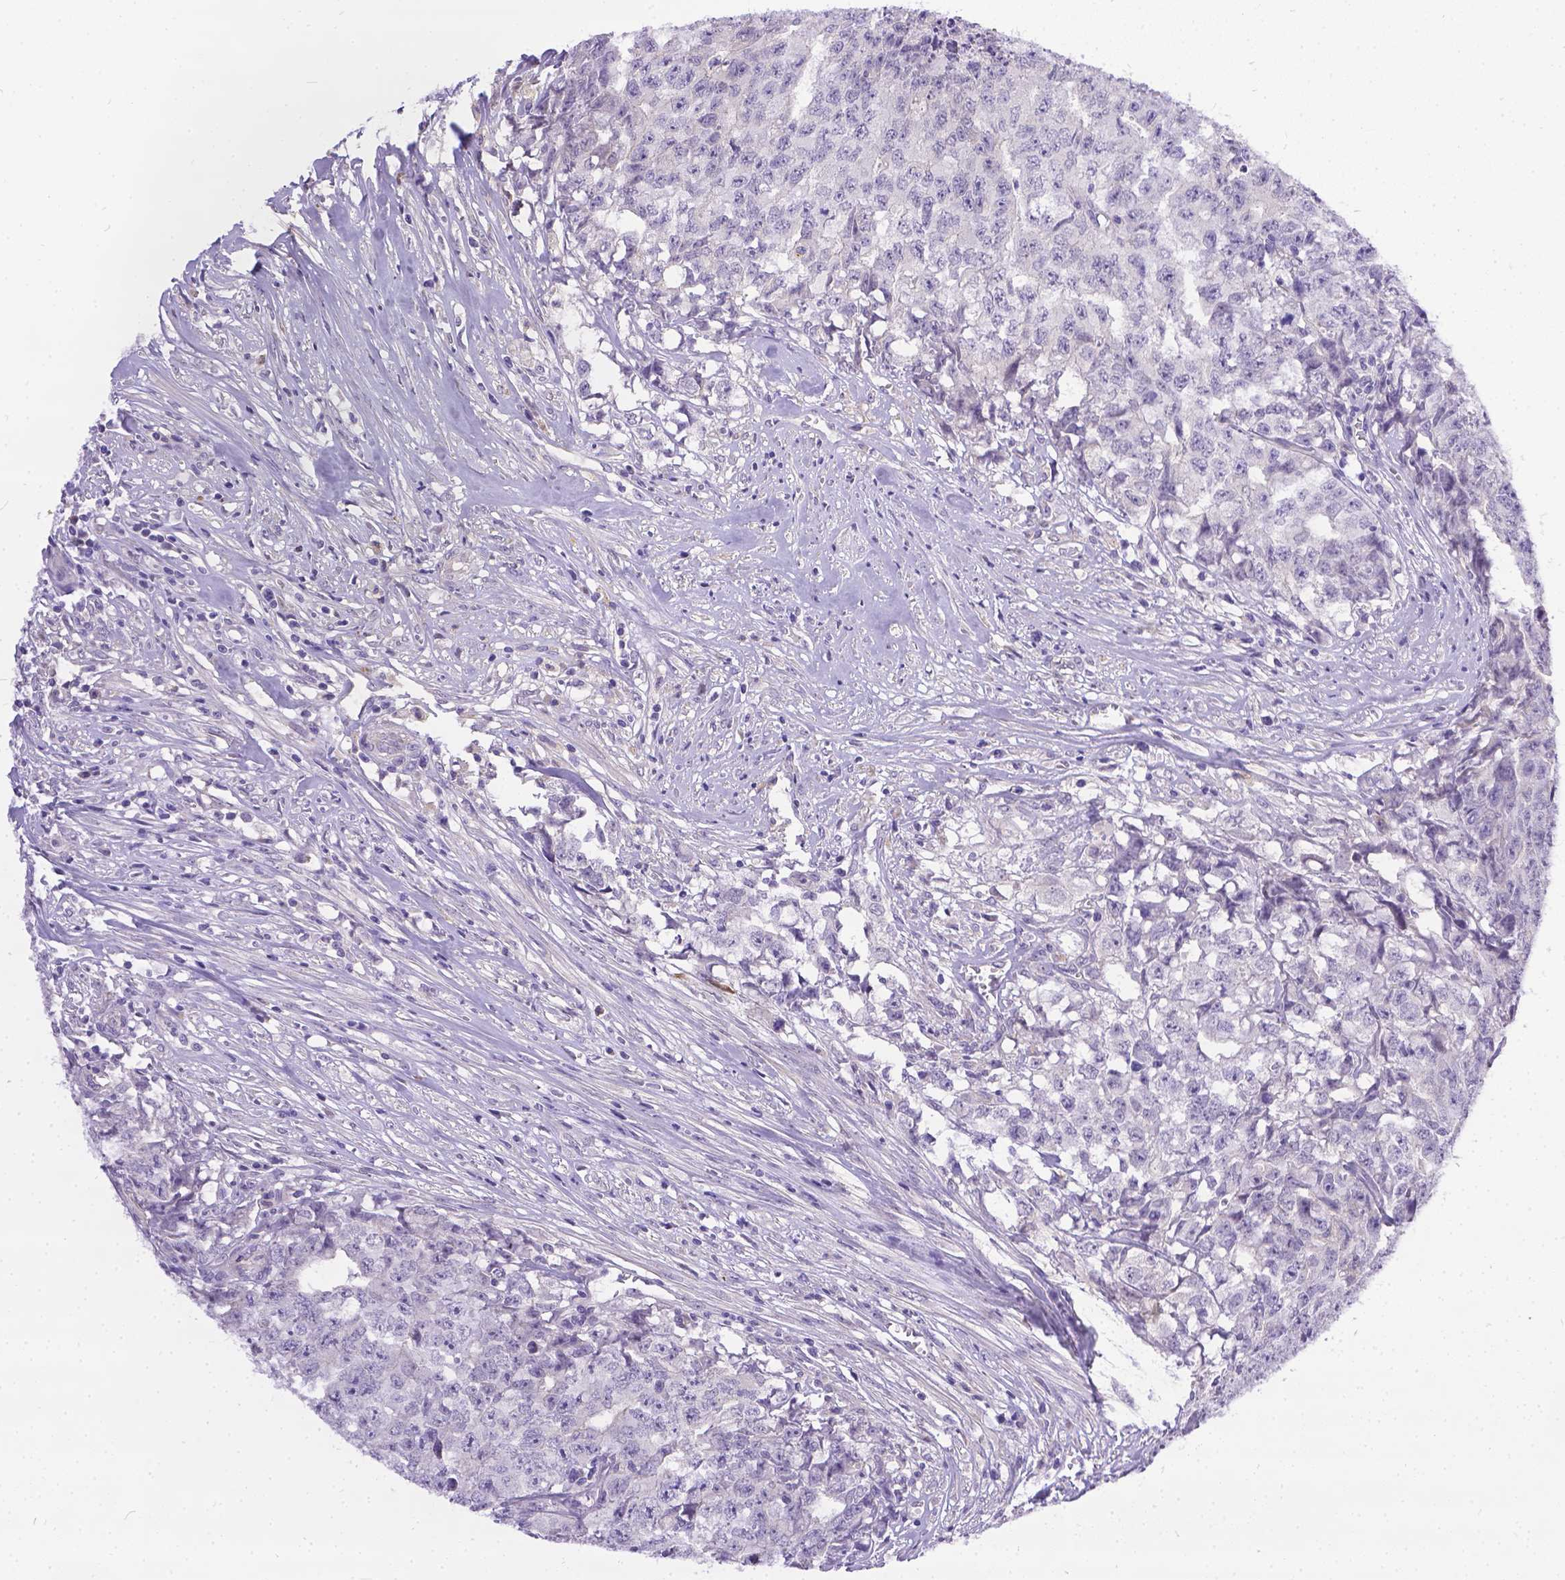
{"staining": {"intensity": "negative", "quantity": "none", "location": "none"}, "tissue": "testis cancer", "cell_type": "Tumor cells", "image_type": "cancer", "snomed": [{"axis": "morphology", "description": "Carcinoma, Embryonal, NOS"}, {"axis": "morphology", "description": "Teratoma, malignant, NOS"}, {"axis": "topography", "description": "Testis"}], "caption": "Protein analysis of testis malignant teratoma exhibits no significant staining in tumor cells.", "gene": "DLEC1", "patient": {"sex": "male", "age": 24}}